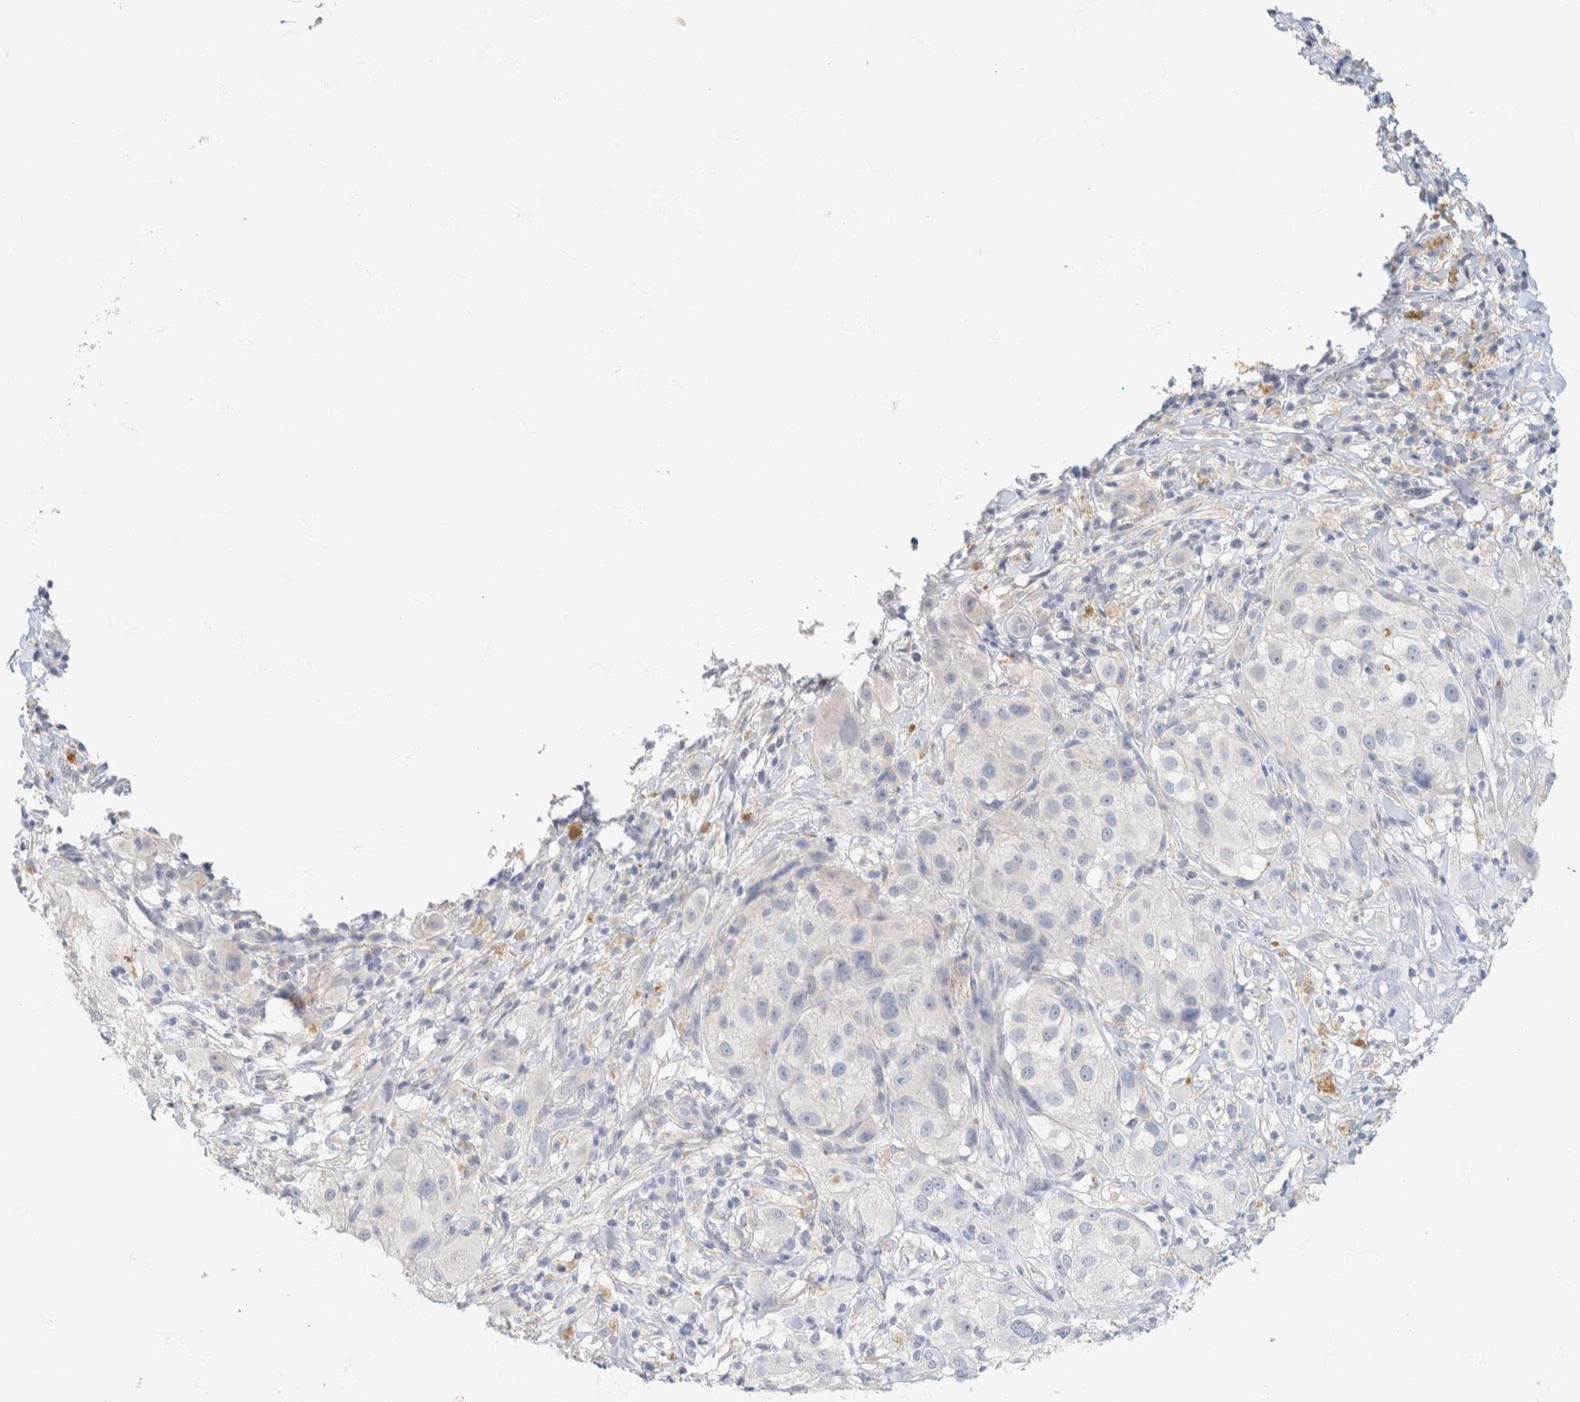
{"staining": {"intensity": "negative", "quantity": "none", "location": "none"}, "tissue": "melanoma", "cell_type": "Tumor cells", "image_type": "cancer", "snomed": [{"axis": "morphology", "description": "Necrosis, NOS"}, {"axis": "morphology", "description": "Malignant melanoma, NOS"}, {"axis": "topography", "description": "Skin"}], "caption": "Tumor cells show no significant expression in malignant melanoma. (DAB (3,3'-diaminobenzidine) immunohistochemistry, high magnification).", "gene": "CA12", "patient": {"sex": "female", "age": 87}}